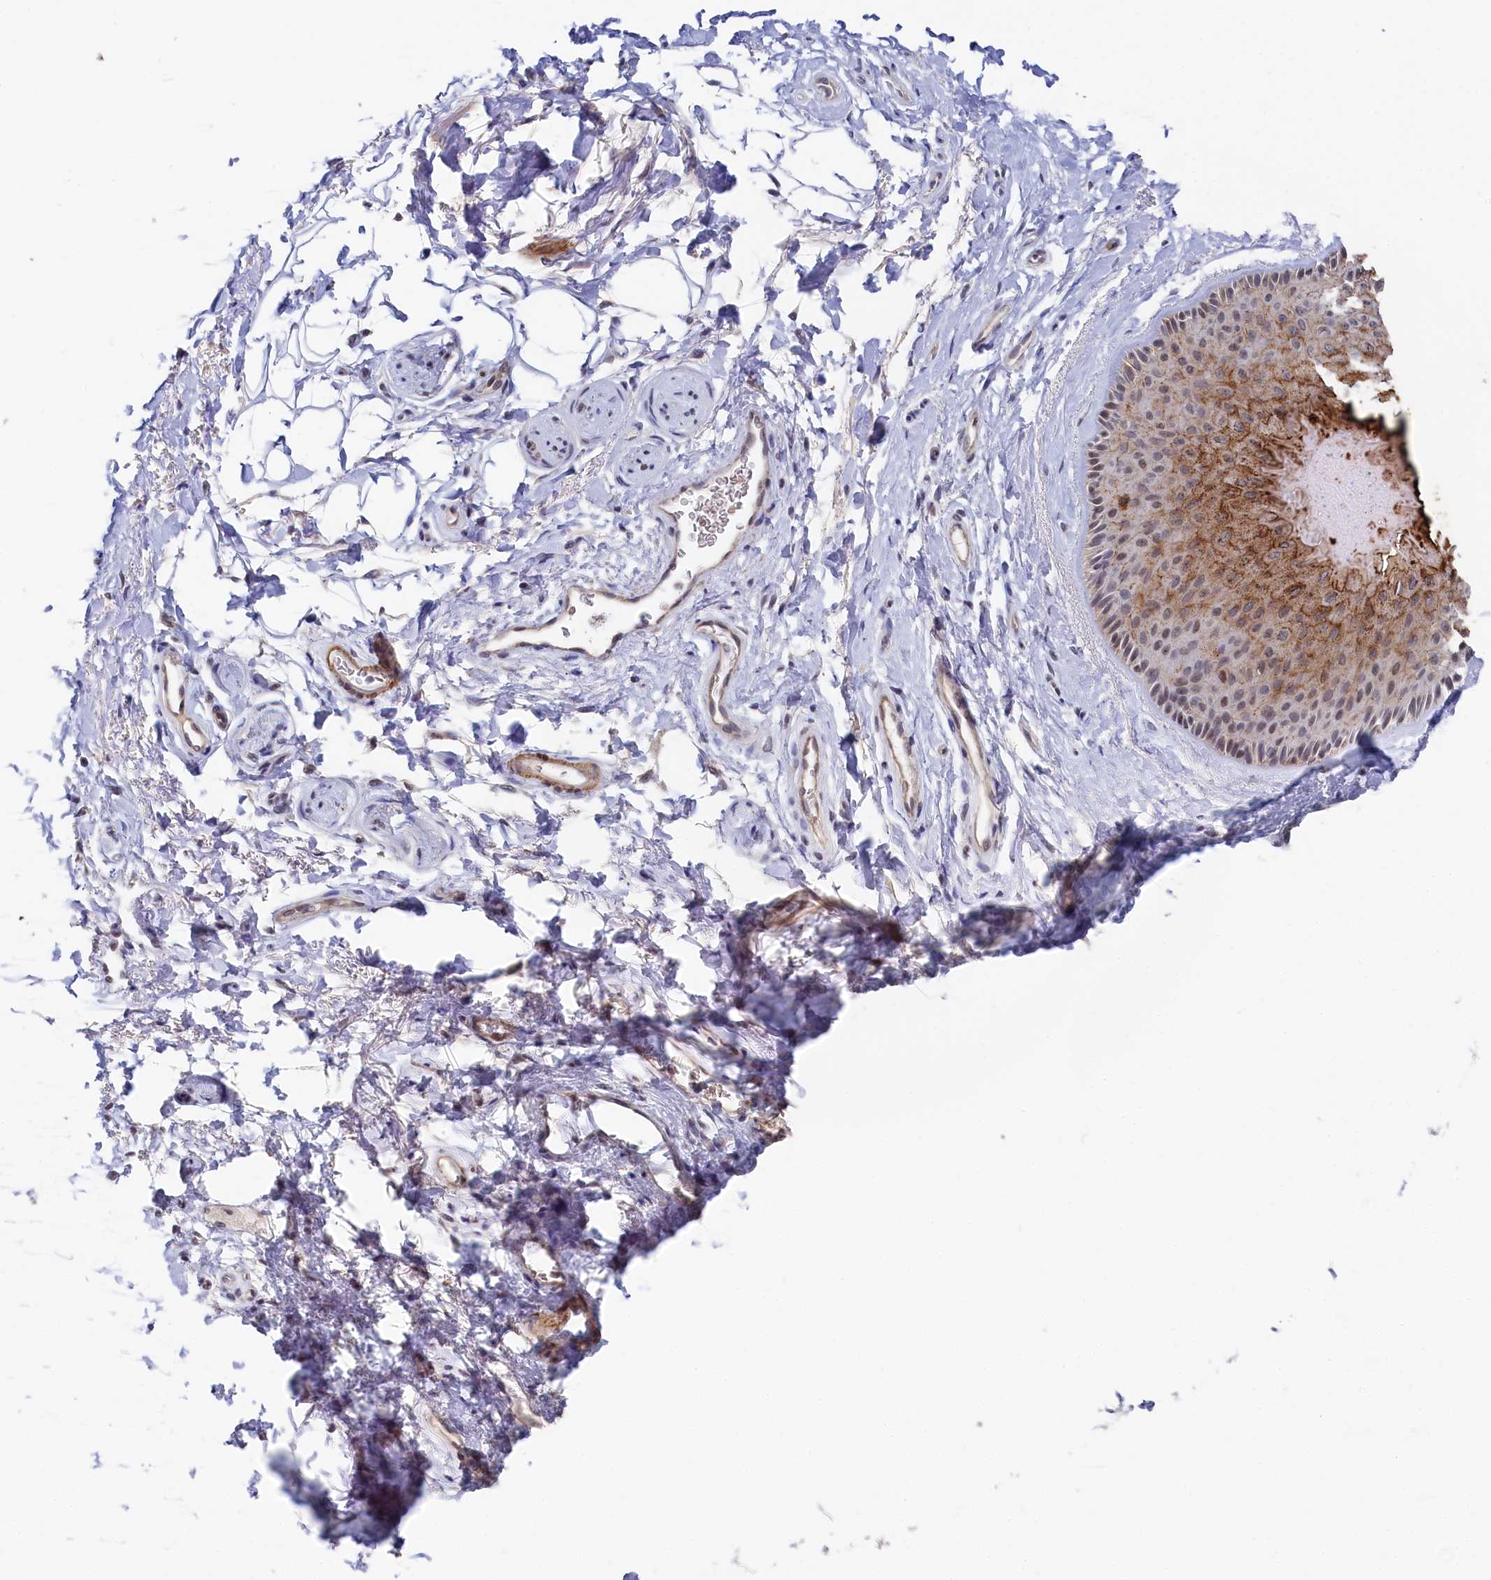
{"staining": {"intensity": "strong", "quantity": "25%-75%", "location": "cytoplasmic/membranous"}, "tissue": "skin", "cell_type": "Epidermal cells", "image_type": "normal", "snomed": [{"axis": "morphology", "description": "Normal tissue, NOS"}, {"axis": "topography", "description": "Anal"}], "caption": "Immunohistochemistry staining of benign skin, which demonstrates high levels of strong cytoplasmic/membranous expression in approximately 25%-75% of epidermal cells indicating strong cytoplasmic/membranous protein positivity. The staining was performed using DAB (3,3'-diaminobenzidine) (brown) for protein detection and nuclei were counterstained in hematoxylin (blue).", "gene": "TIGD4", "patient": {"sex": "male", "age": 44}}